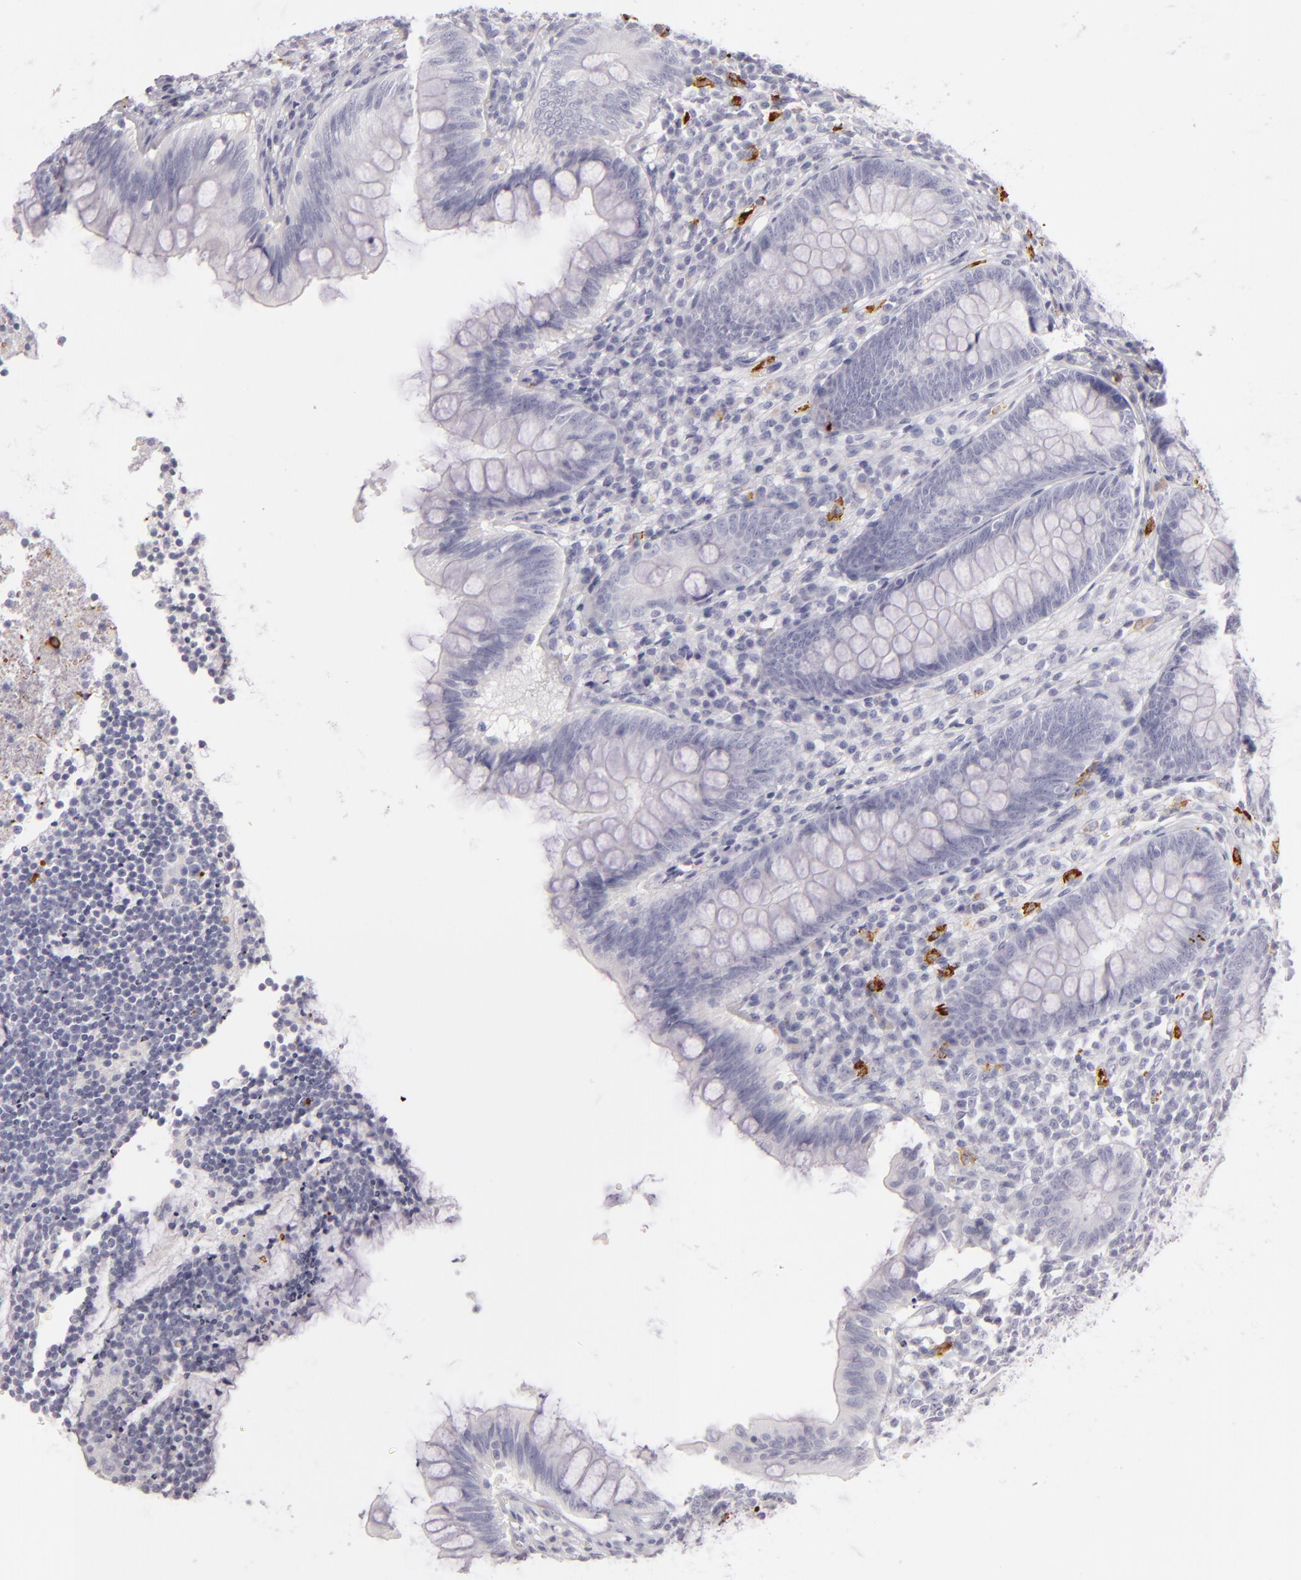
{"staining": {"intensity": "negative", "quantity": "none", "location": "none"}, "tissue": "appendix", "cell_type": "Glandular cells", "image_type": "normal", "snomed": [{"axis": "morphology", "description": "Normal tissue, NOS"}, {"axis": "topography", "description": "Appendix"}], "caption": "Glandular cells show no significant protein expression in unremarkable appendix. (Stains: DAB (3,3'-diaminobenzidine) immunohistochemistry with hematoxylin counter stain, Microscopy: brightfield microscopy at high magnification).", "gene": "CD207", "patient": {"sex": "female", "age": 66}}